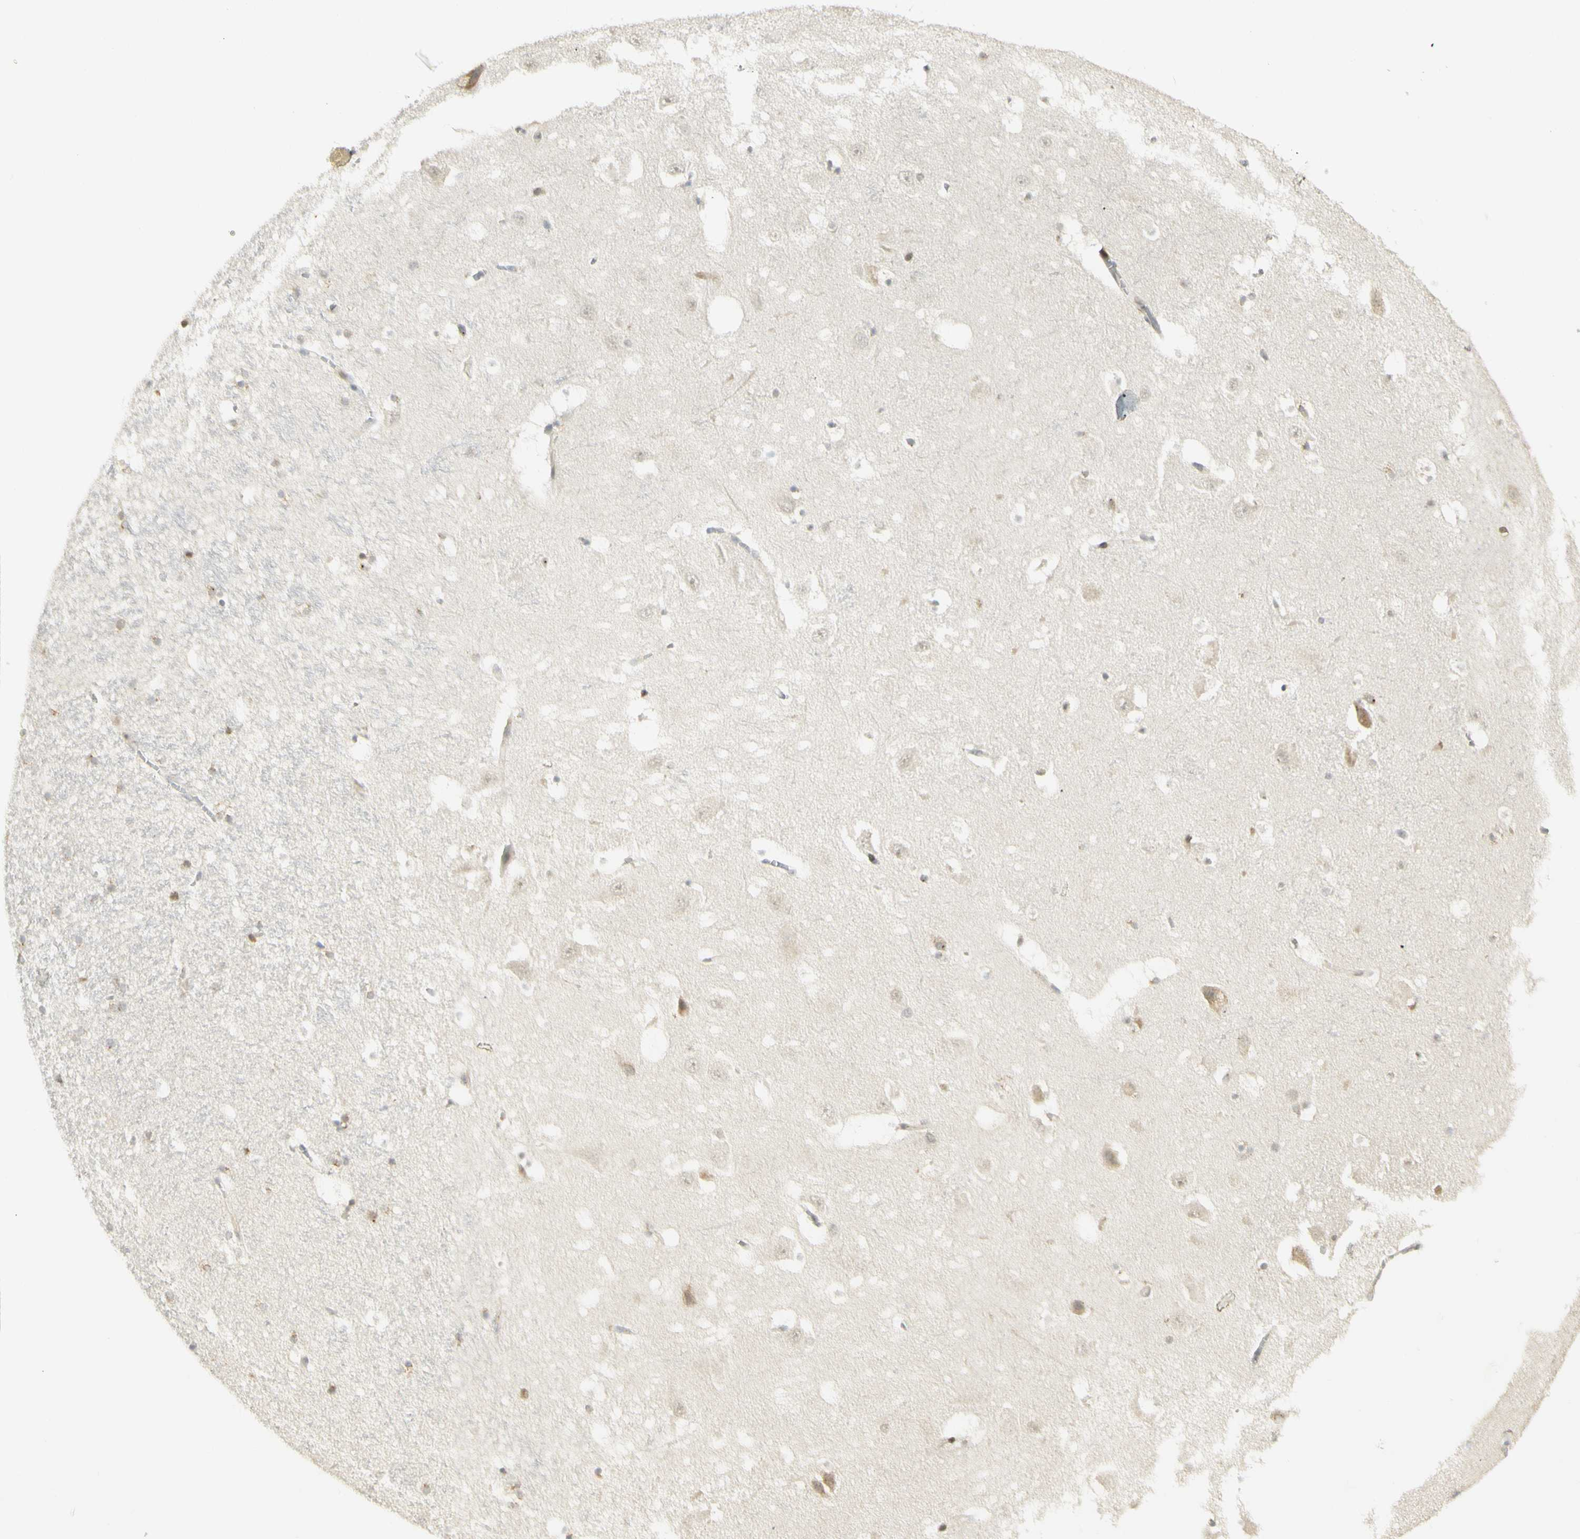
{"staining": {"intensity": "weak", "quantity": "<25%", "location": "nuclear"}, "tissue": "hippocampus", "cell_type": "Glial cells", "image_type": "normal", "snomed": [{"axis": "morphology", "description": "Normal tissue, NOS"}, {"axis": "topography", "description": "Hippocampus"}], "caption": "Glial cells are negative for protein expression in benign human hippocampus. The staining is performed using DAB (3,3'-diaminobenzidine) brown chromogen with nuclei counter-stained in using hematoxylin.", "gene": "KIF11", "patient": {"sex": "male", "age": 45}}